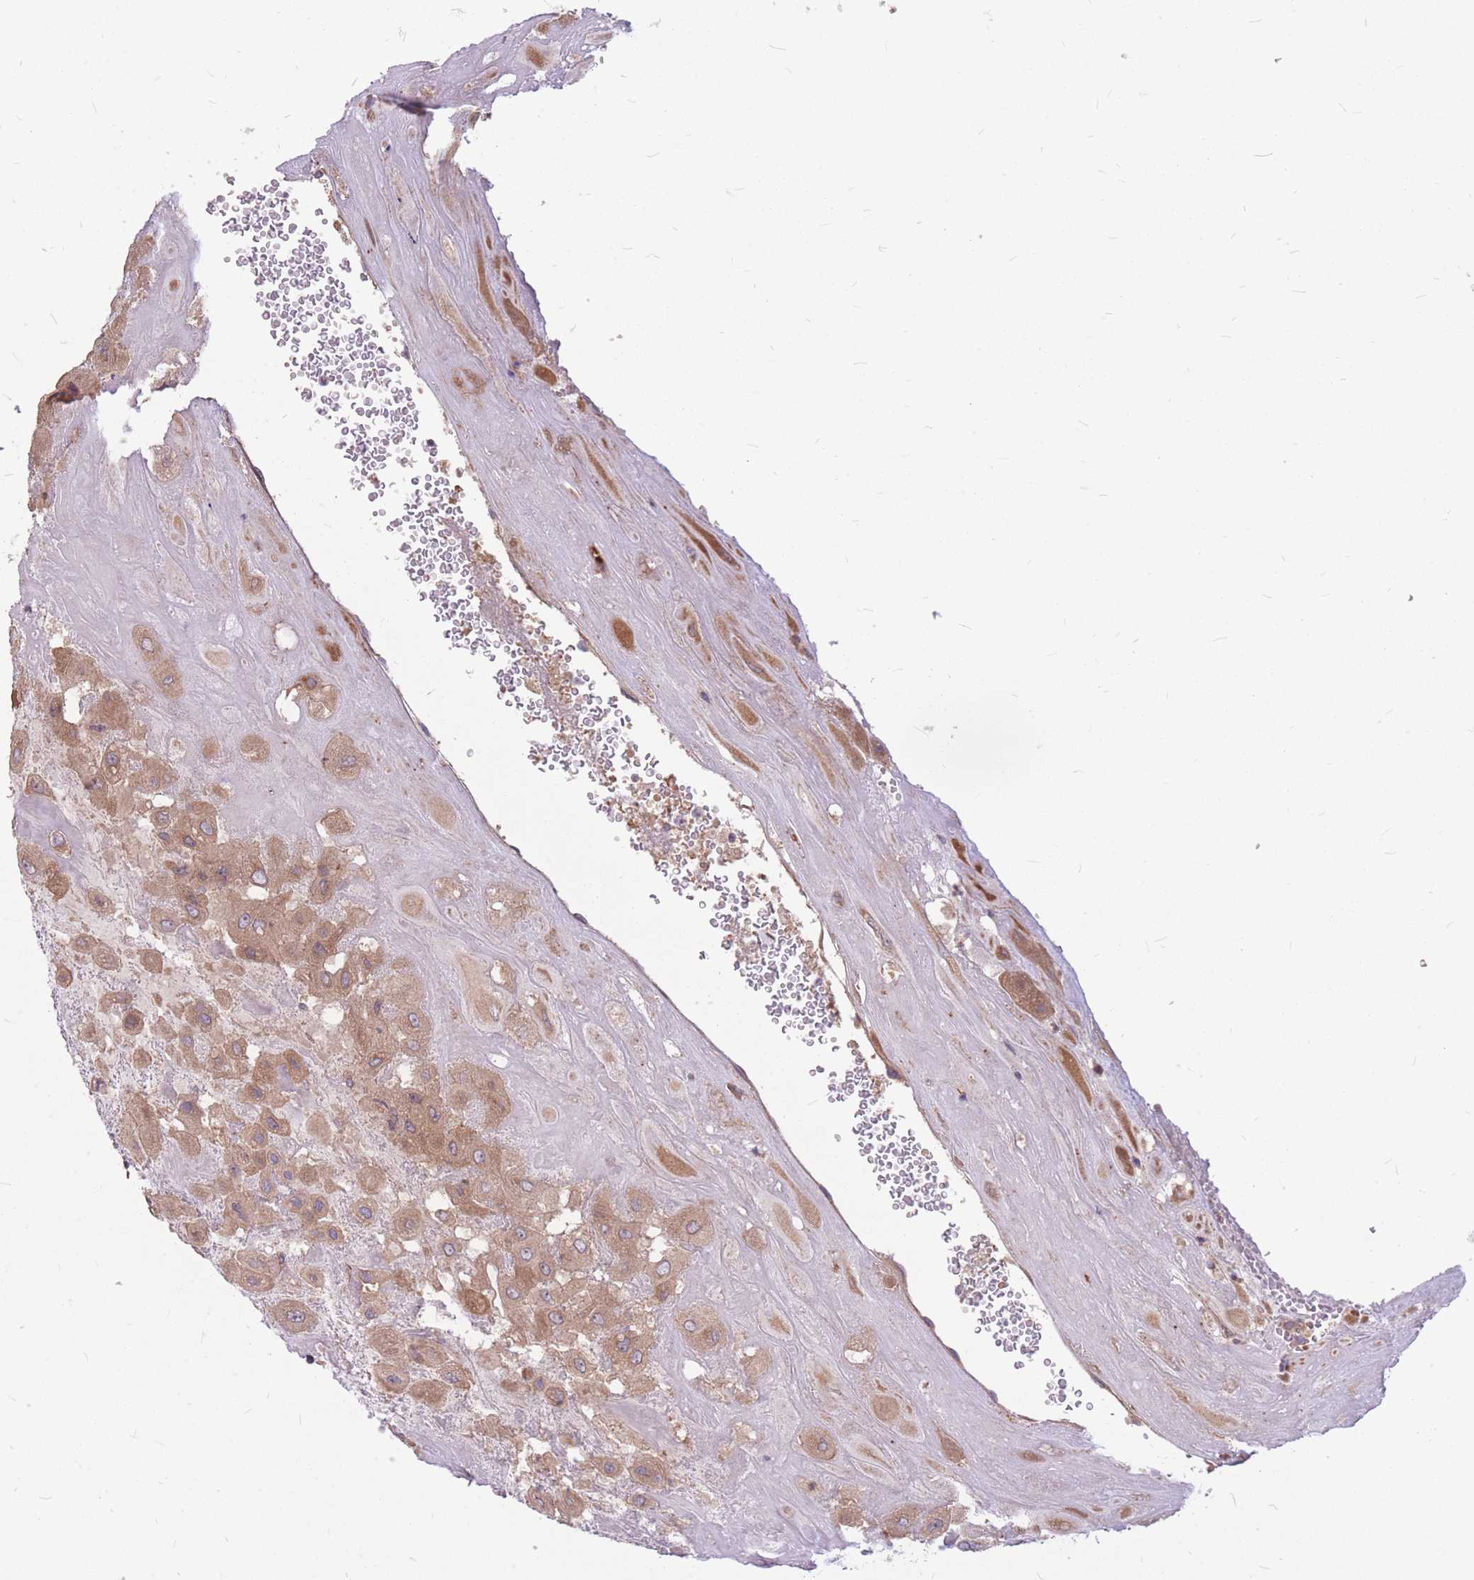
{"staining": {"intensity": "moderate", "quantity": ">75%", "location": "cytoplasmic/membranous"}, "tissue": "placenta", "cell_type": "Decidual cells", "image_type": "normal", "snomed": [{"axis": "morphology", "description": "Normal tissue, NOS"}, {"axis": "topography", "description": "Placenta"}], "caption": "IHC photomicrograph of unremarkable human placenta stained for a protein (brown), which reveals medium levels of moderate cytoplasmic/membranous staining in approximately >75% of decidual cells.", "gene": "GMNN", "patient": {"sex": "female", "age": 32}}